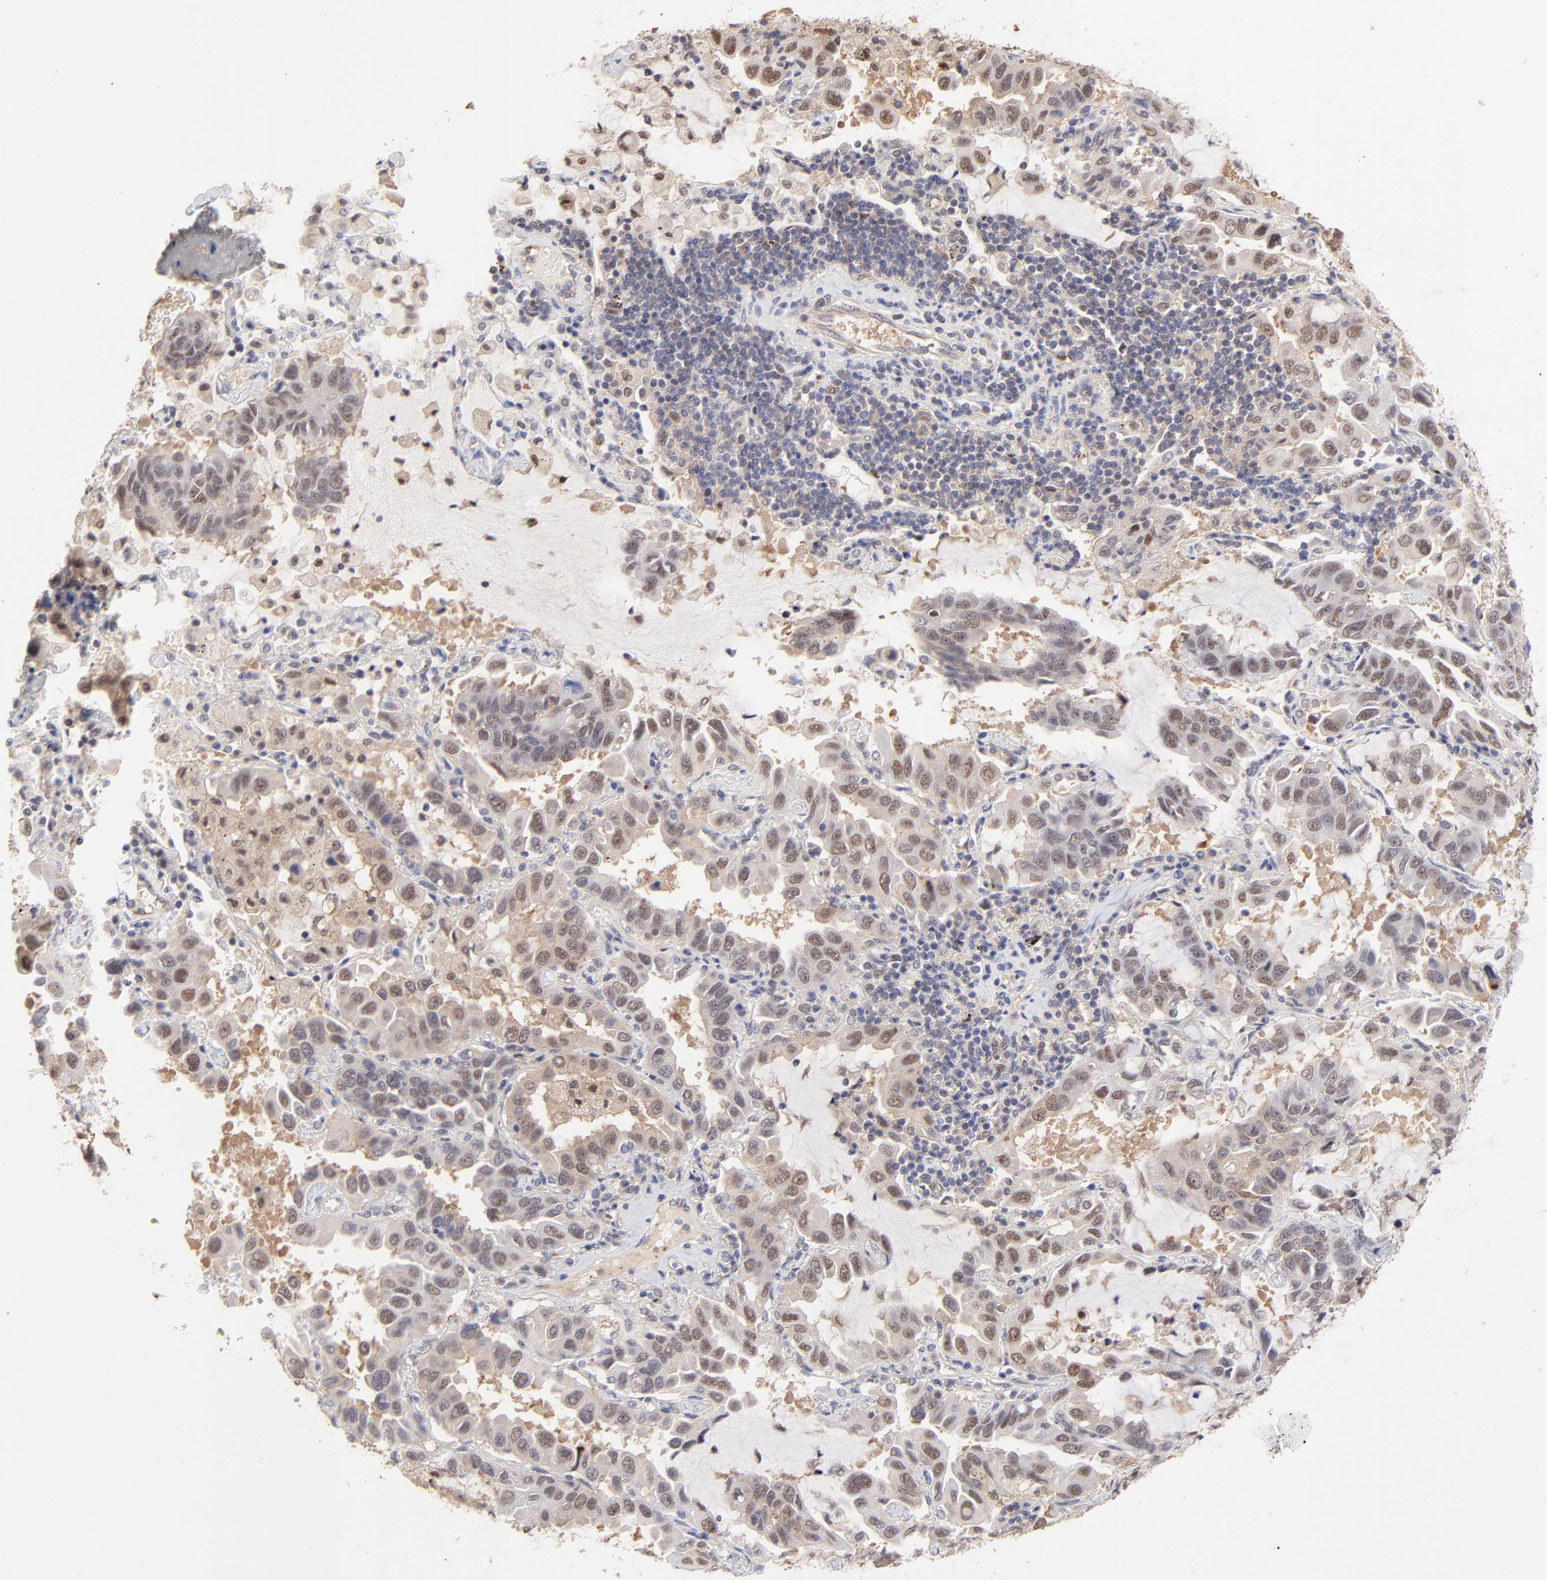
{"staining": {"intensity": "moderate", "quantity": "25%-75%", "location": "cytoplasmic/membranous,nuclear"}, "tissue": "lung cancer", "cell_type": "Tumor cells", "image_type": "cancer", "snomed": [{"axis": "morphology", "description": "Adenocarcinoma, NOS"}, {"axis": "topography", "description": "Lung"}], "caption": "Immunohistochemical staining of human lung adenocarcinoma reveals medium levels of moderate cytoplasmic/membranous and nuclear staining in about 25%-75% of tumor cells.", "gene": "PSMD14", "patient": {"sex": "male", "age": 64}}